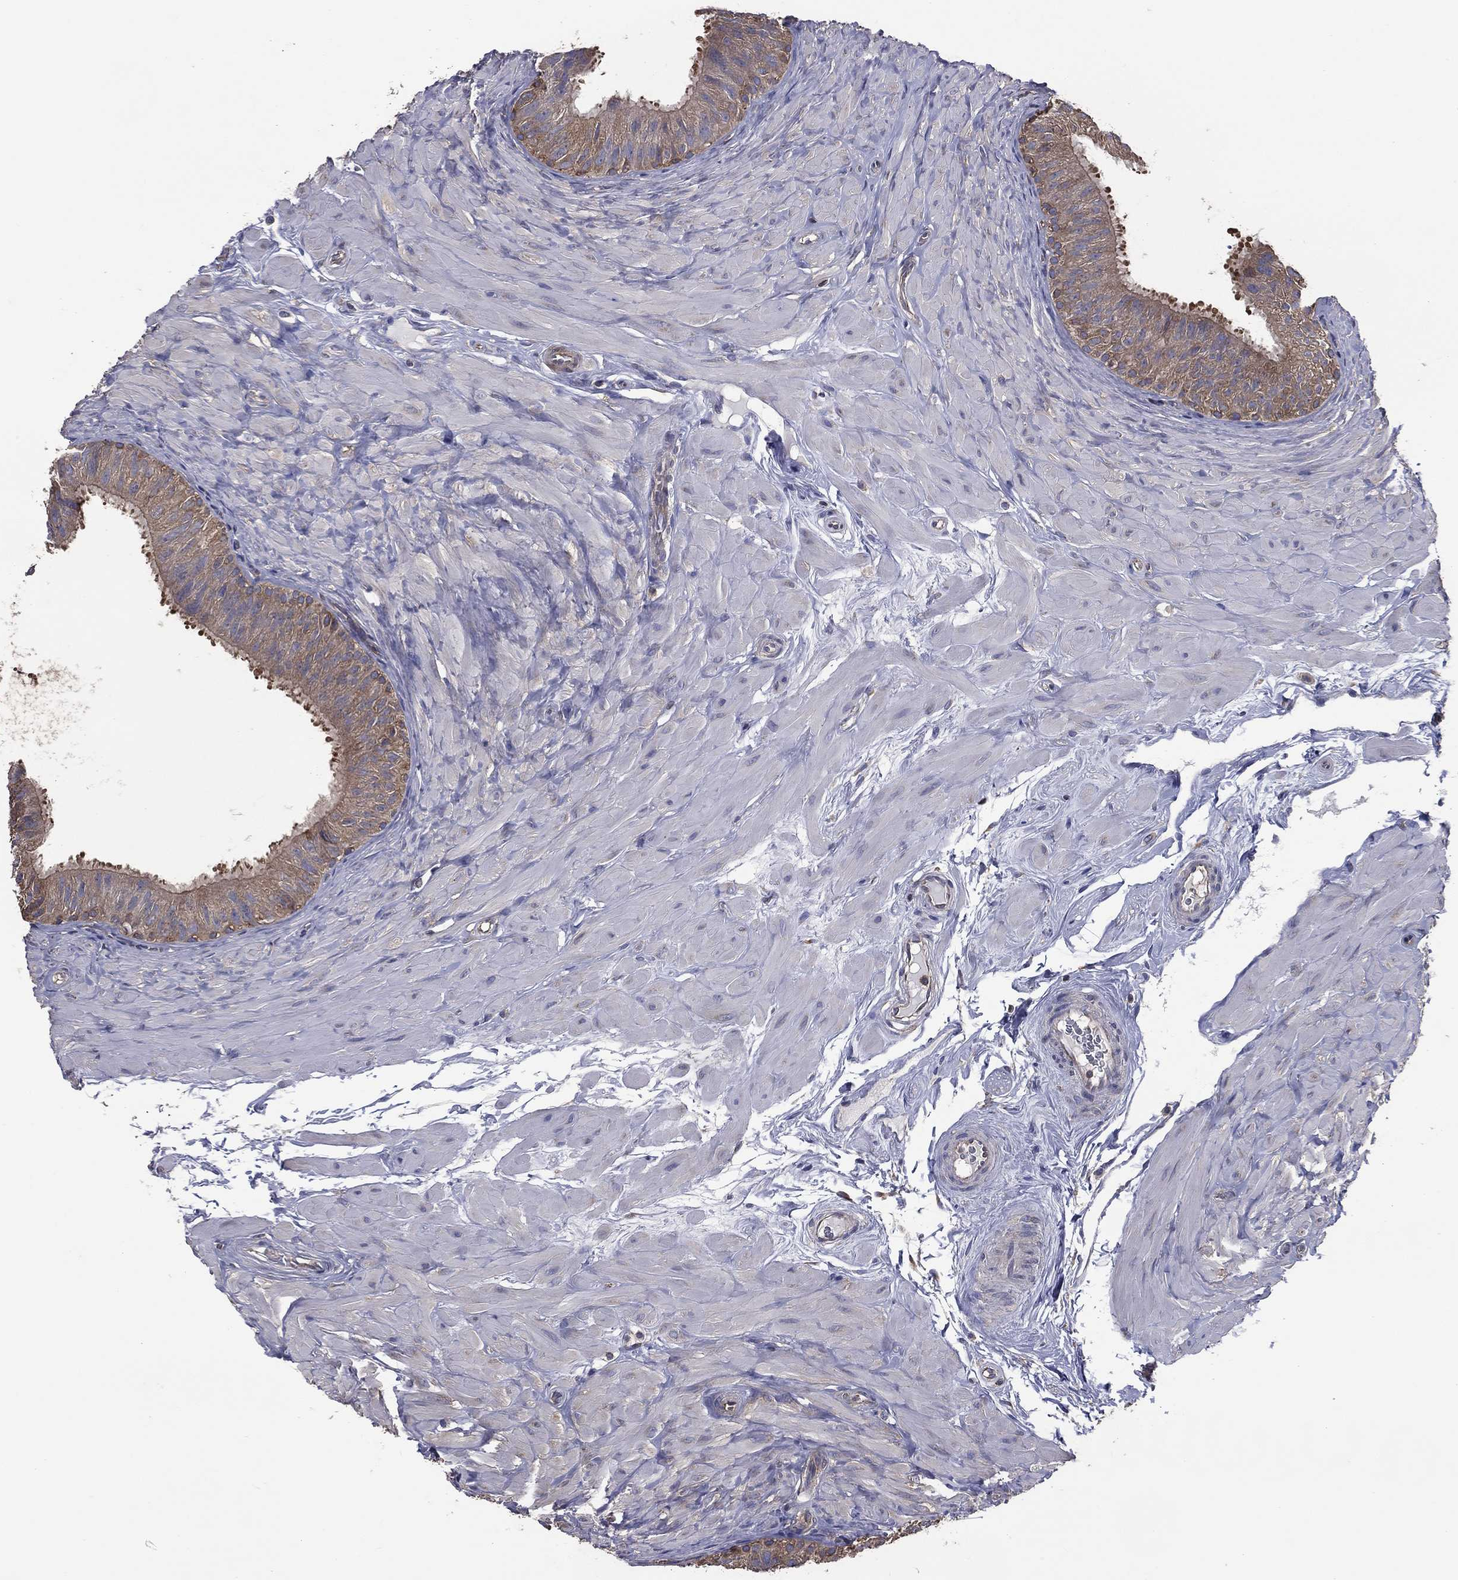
{"staining": {"intensity": "moderate", "quantity": ">75%", "location": "cytoplasmic/membranous"}, "tissue": "epididymis", "cell_type": "Glandular cells", "image_type": "normal", "snomed": [{"axis": "morphology", "description": "Normal tissue, NOS"}, {"axis": "topography", "description": "Epididymis"}], "caption": "Protein expression analysis of unremarkable epididymis shows moderate cytoplasmic/membranous expression in approximately >75% of glandular cells. The staining was performed using DAB, with brown indicating positive protein expression. Nuclei are stained blue with hematoxylin.", "gene": "SARS1", "patient": {"sex": "male", "age": 34}}